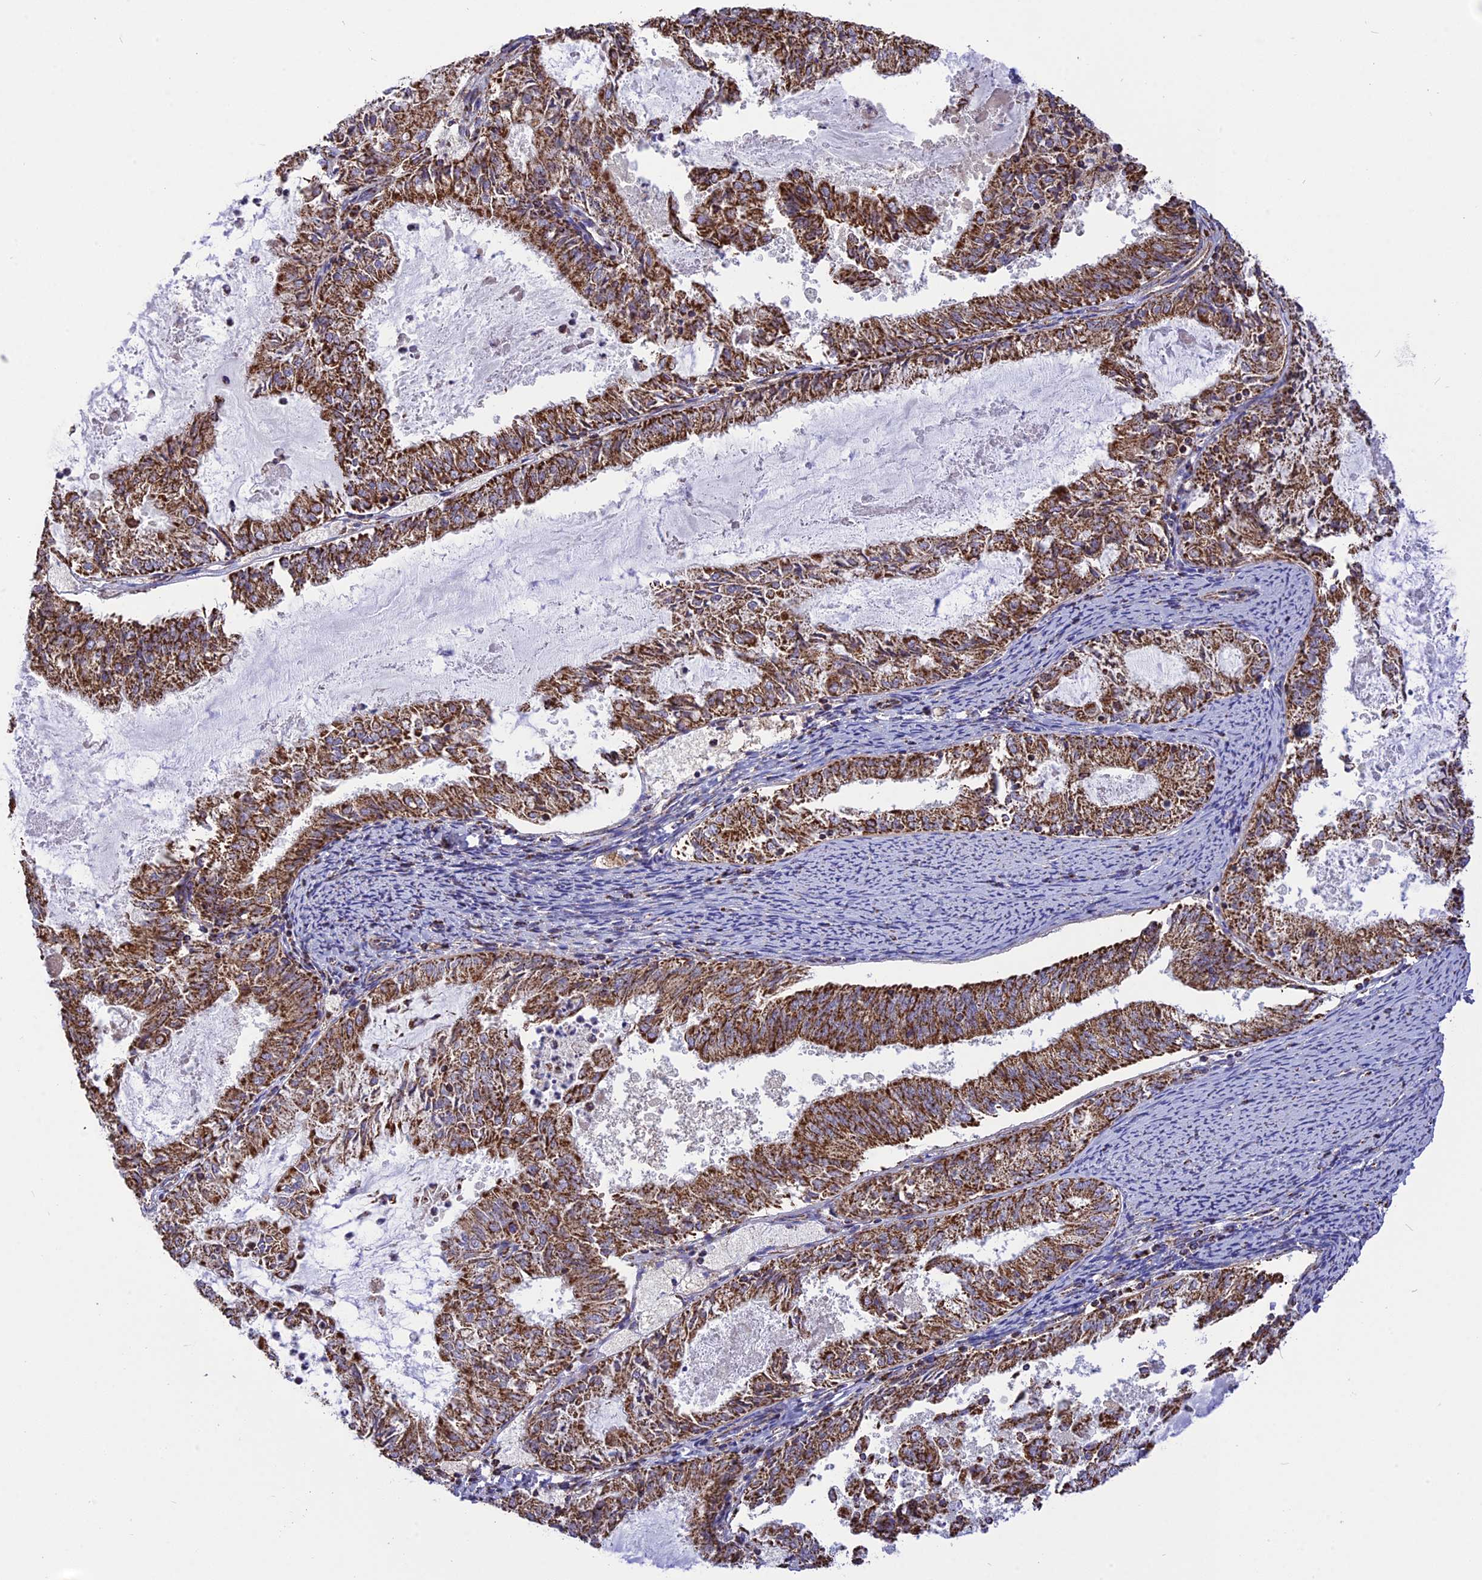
{"staining": {"intensity": "strong", "quantity": ">75%", "location": "cytoplasmic/membranous"}, "tissue": "endometrial cancer", "cell_type": "Tumor cells", "image_type": "cancer", "snomed": [{"axis": "morphology", "description": "Adenocarcinoma, NOS"}, {"axis": "topography", "description": "Endometrium"}], "caption": "The photomicrograph reveals immunohistochemical staining of adenocarcinoma (endometrial). There is strong cytoplasmic/membranous expression is appreciated in approximately >75% of tumor cells. The protein of interest is shown in brown color, while the nuclei are stained blue.", "gene": "TTC4", "patient": {"sex": "female", "age": 57}}